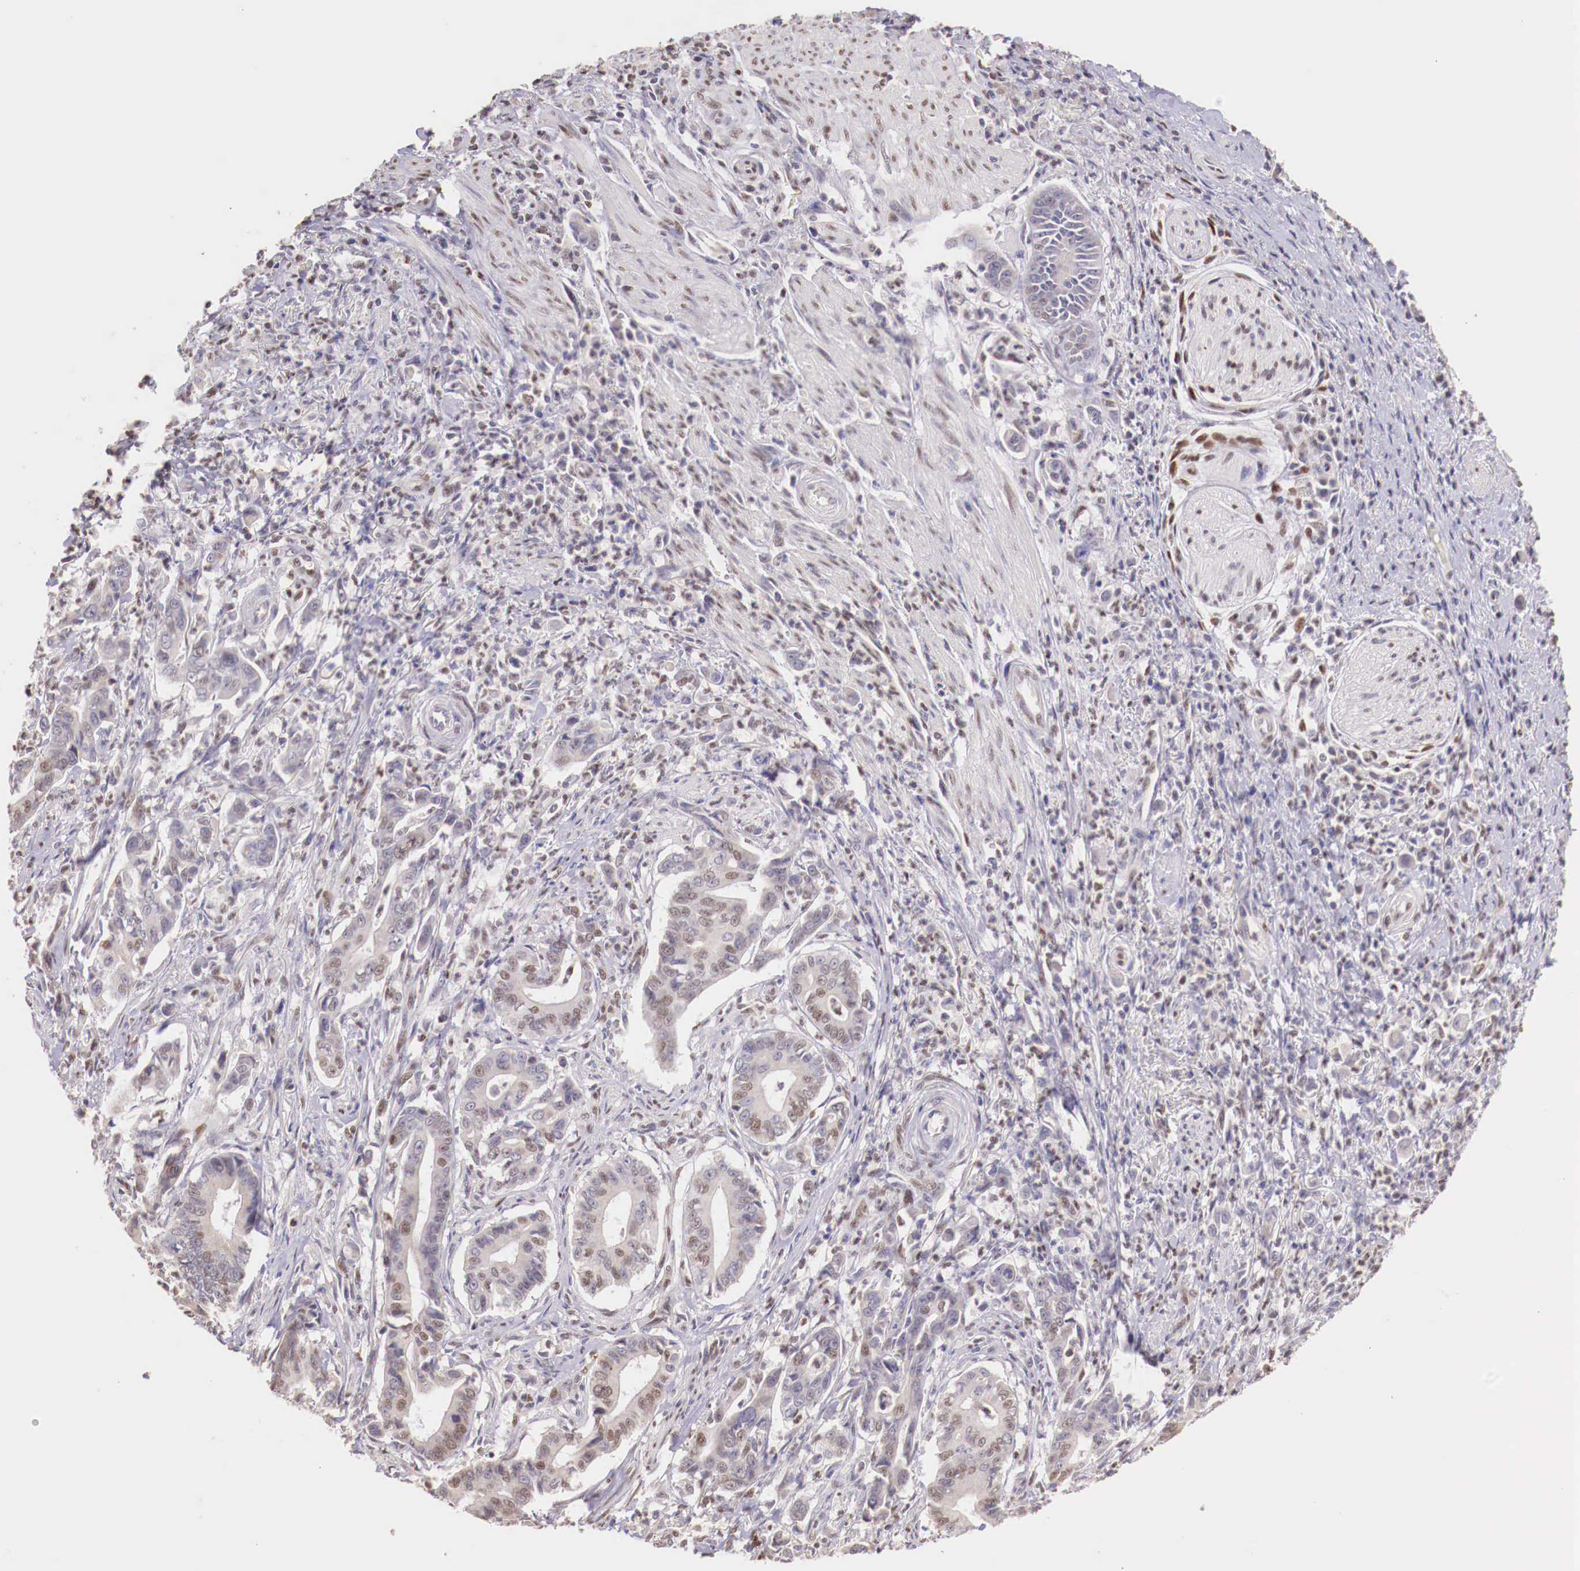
{"staining": {"intensity": "weak", "quantity": "<25%", "location": "nuclear"}, "tissue": "stomach cancer", "cell_type": "Tumor cells", "image_type": "cancer", "snomed": [{"axis": "morphology", "description": "Adenocarcinoma, NOS"}, {"axis": "topography", "description": "Stomach"}], "caption": "There is no significant staining in tumor cells of stomach cancer (adenocarcinoma).", "gene": "SP1", "patient": {"sex": "female", "age": 76}}